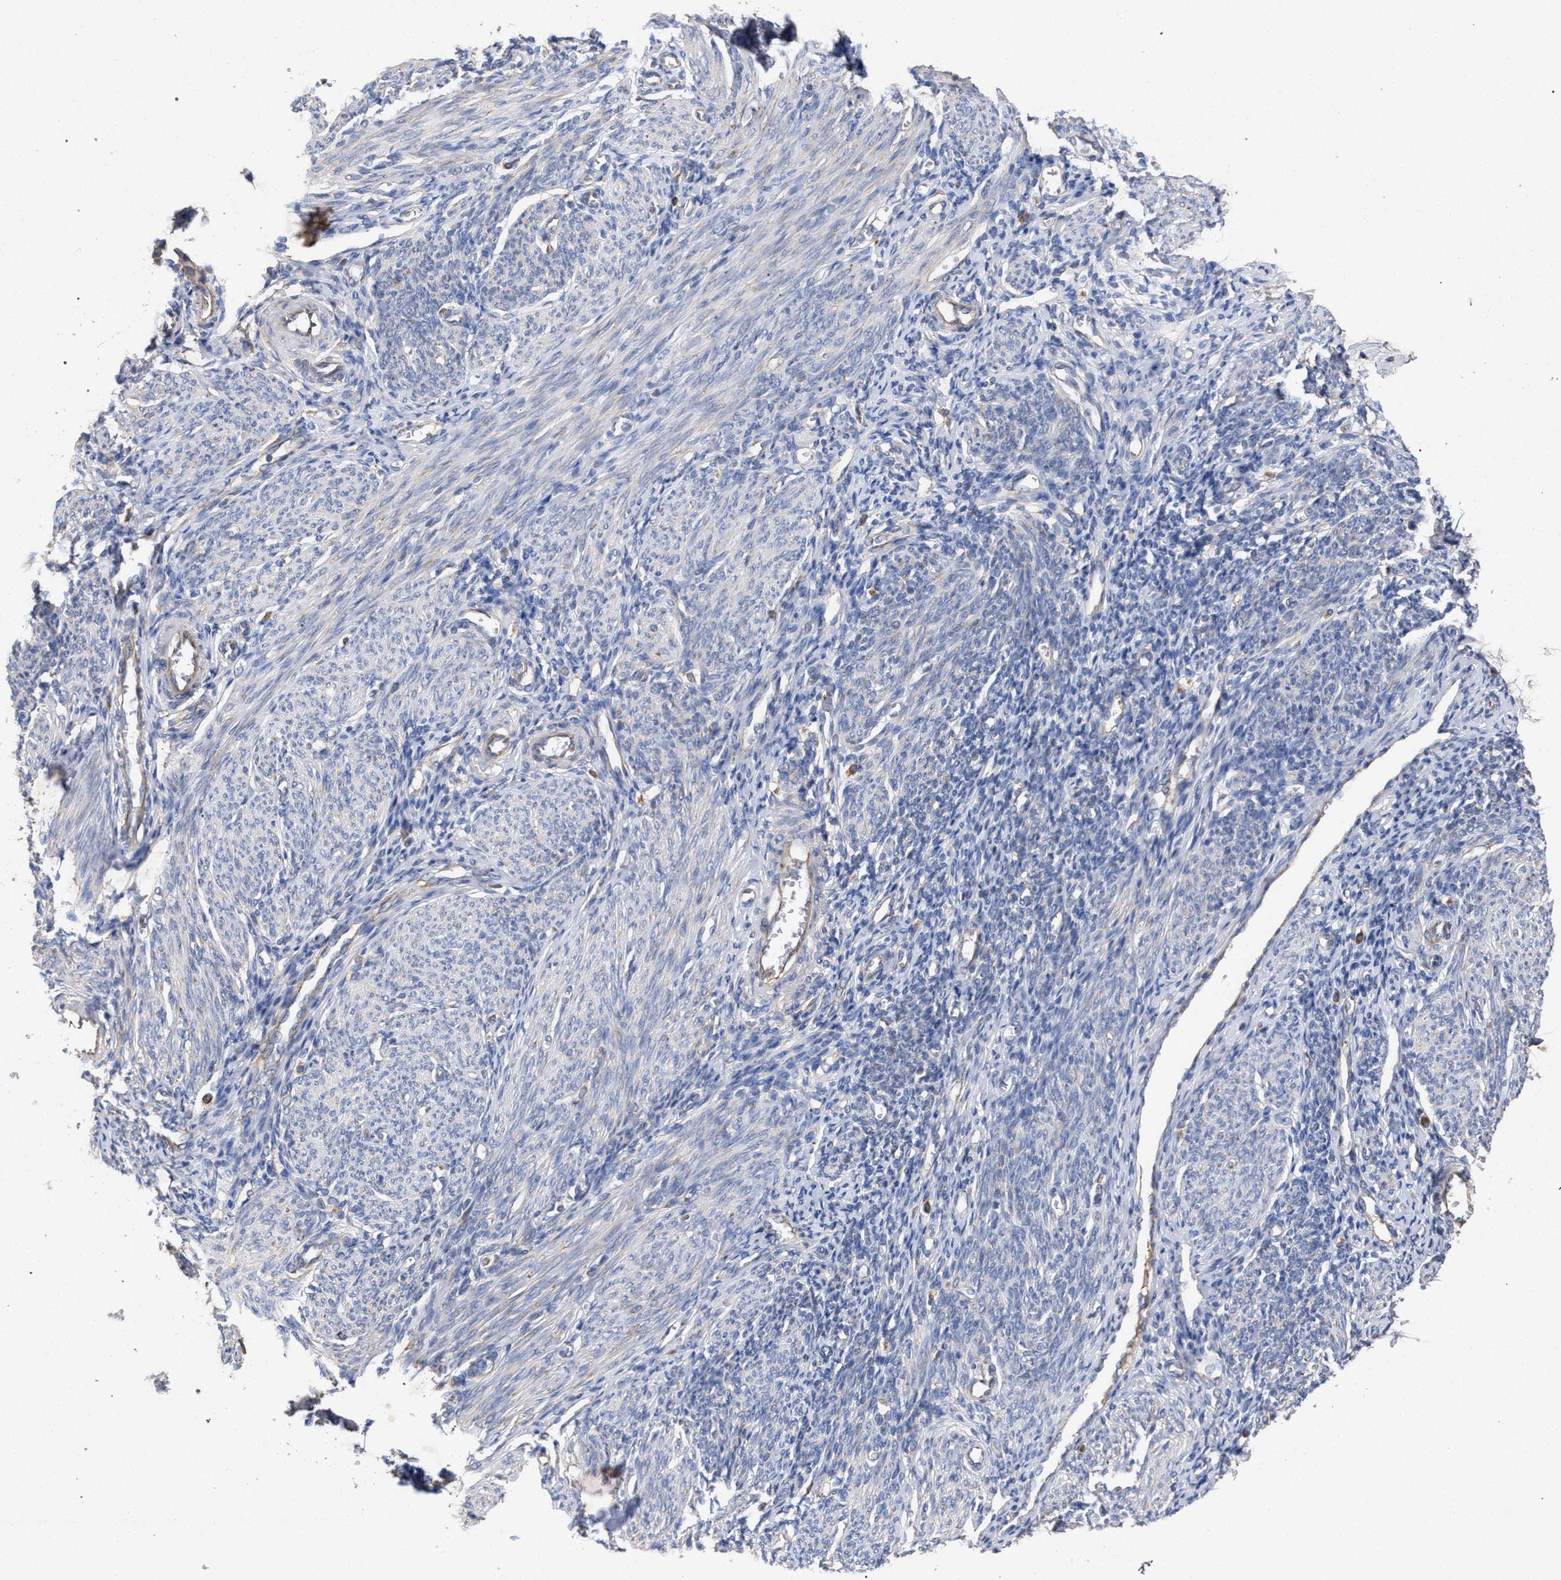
{"staining": {"intensity": "weak", "quantity": "<25%", "location": "cytoplasmic/membranous"}, "tissue": "endometrium", "cell_type": "Cells in endometrial stroma", "image_type": "normal", "snomed": [{"axis": "morphology", "description": "Normal tissue, NOS"}, {"axis": "morphology", "description": "Adenocarcinoma, NOS"}, {"axis": "topography", "description": "Endometrium"}], "caption": "DAB immunohistochemical staining of normal human endometrium displays no significant expression in cells in endometrial stroma. Nuclei are stained in blue.", "gene": "BCL2L12", "patient": {"sex": "female", "age": 57}}